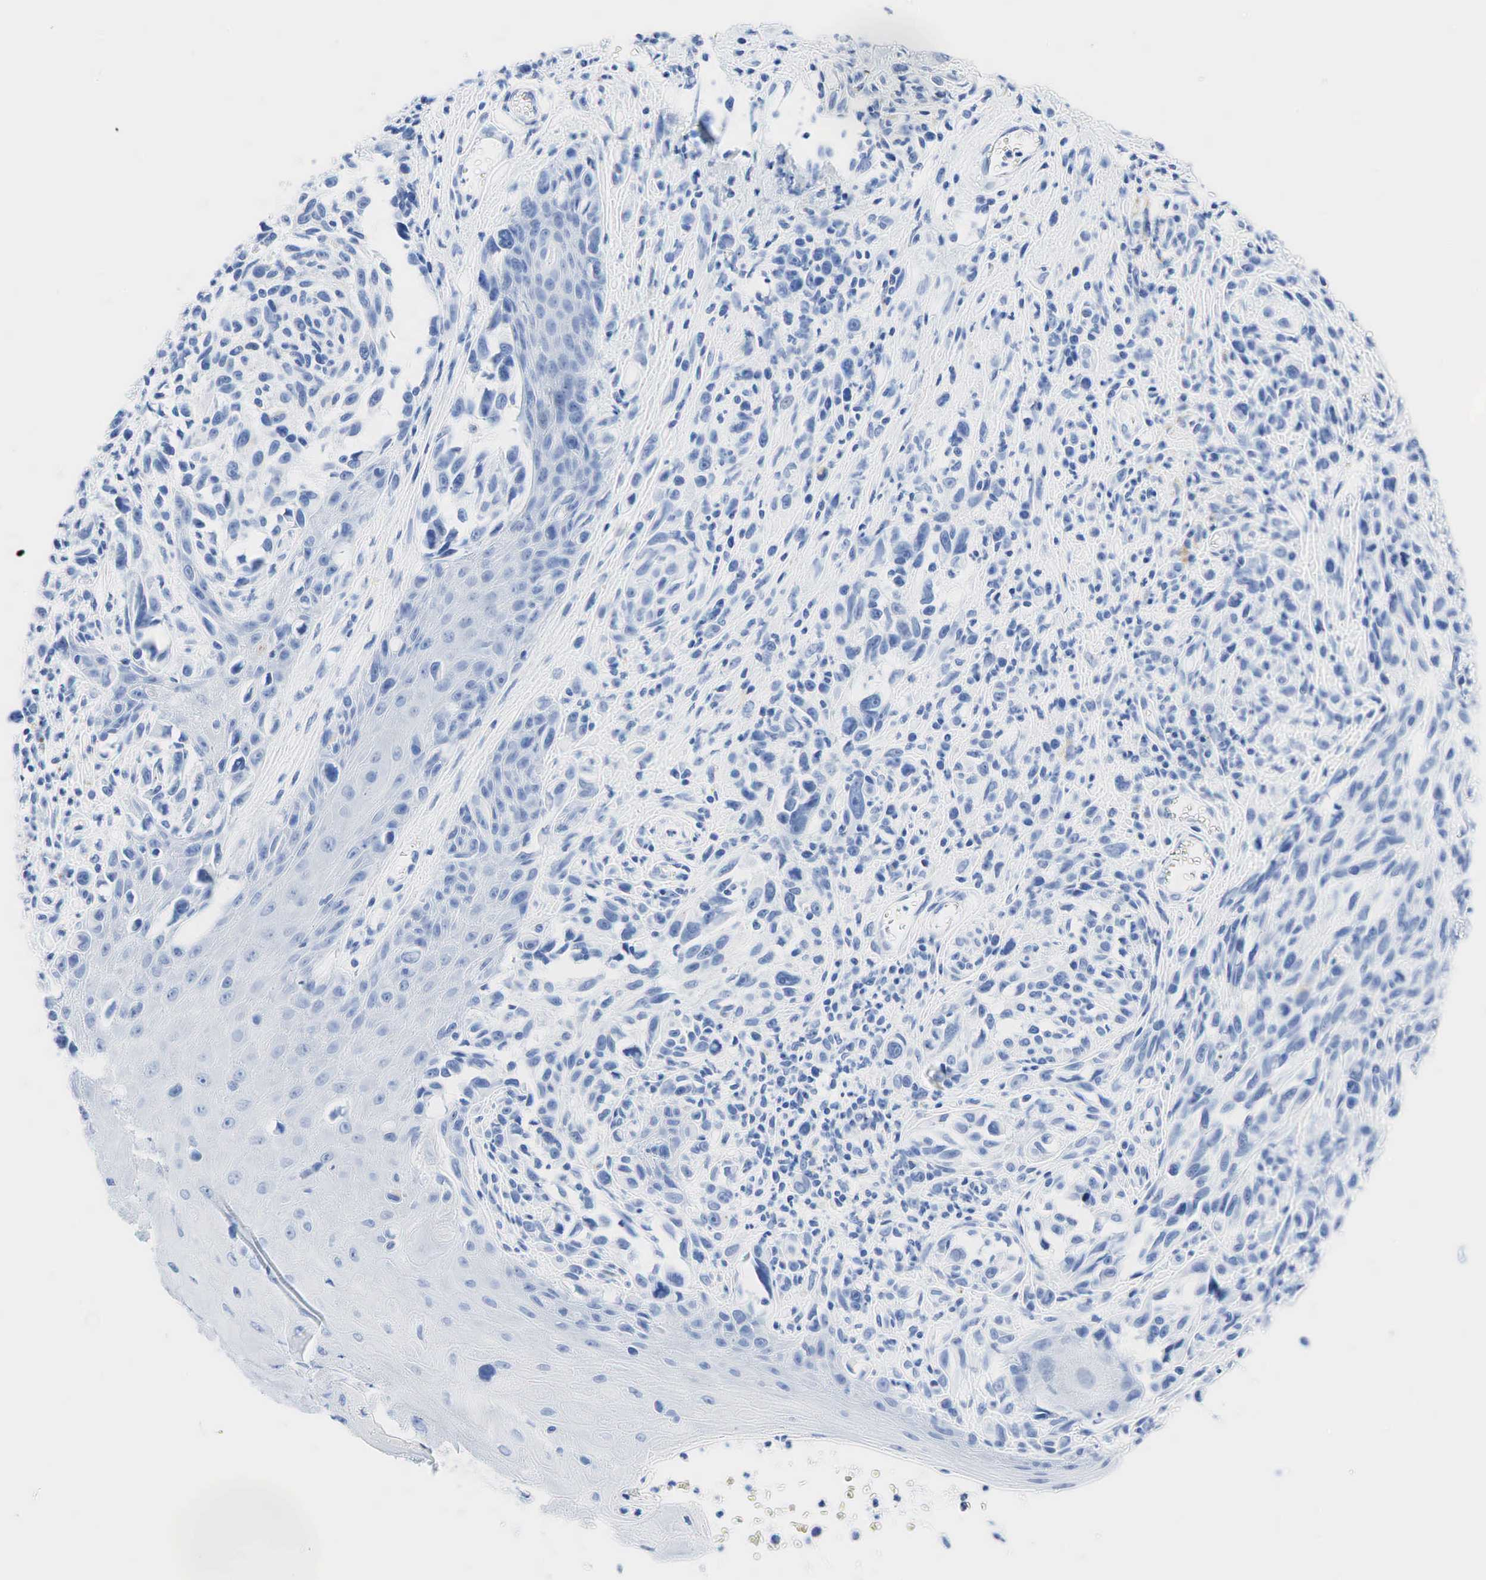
{"staining": {"intensity": "negative", "quantity": "none", "location": "none"}, "tissue": "melanoma", "cell_type": "Tumor cells", "image_type": "cancer", "snomed": [{"axis": "morphology", "description": "Malignant melanoma, NOS"}, {"axis": "topography", "description": "Skin"}], "caption": "Immunohistochemical staining of human malignant melanoma displays no significant expression in tumor cells.", "gene": "INHA", "patient": {"sex": "female", "age": 82}}